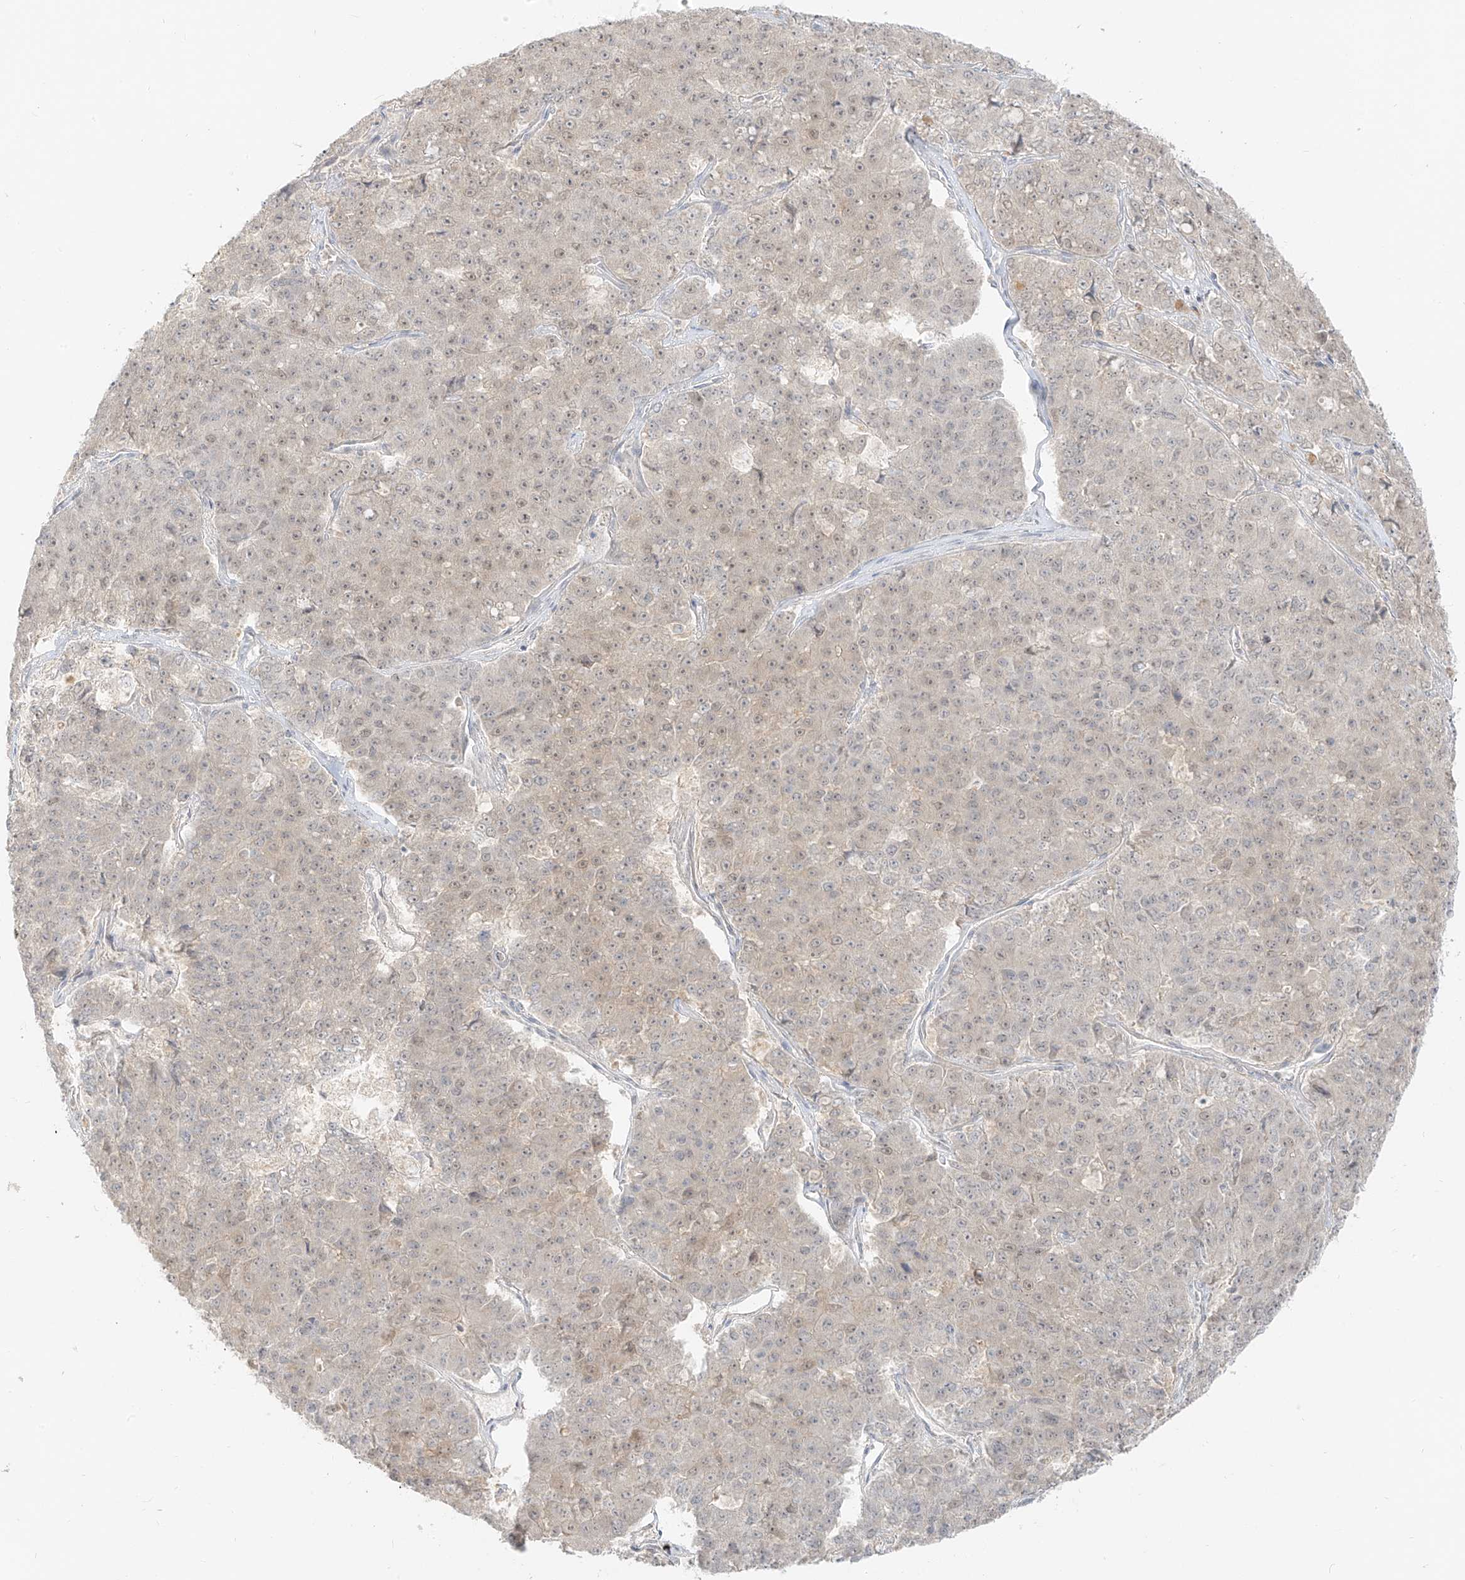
{"staining": {"intensity": "weak", "quantity": "<25%", "location": "nuclear"}, "tissue": "pancreatic cancer", "cell_type": "Tumor cells", "image_type": "cancer", "snomed": [{"axis": "morphology", "description": "Adenocarcinoma, NOS"}, {"axis": "topography", "description": "Pancreas"}], "caption": "Protein analysis of adenocarcinoma (pancreatic) displays no significant positivity in tumor cells.", "gene": "LIPT1", "patient": {"sex": "male", "age": 50}}